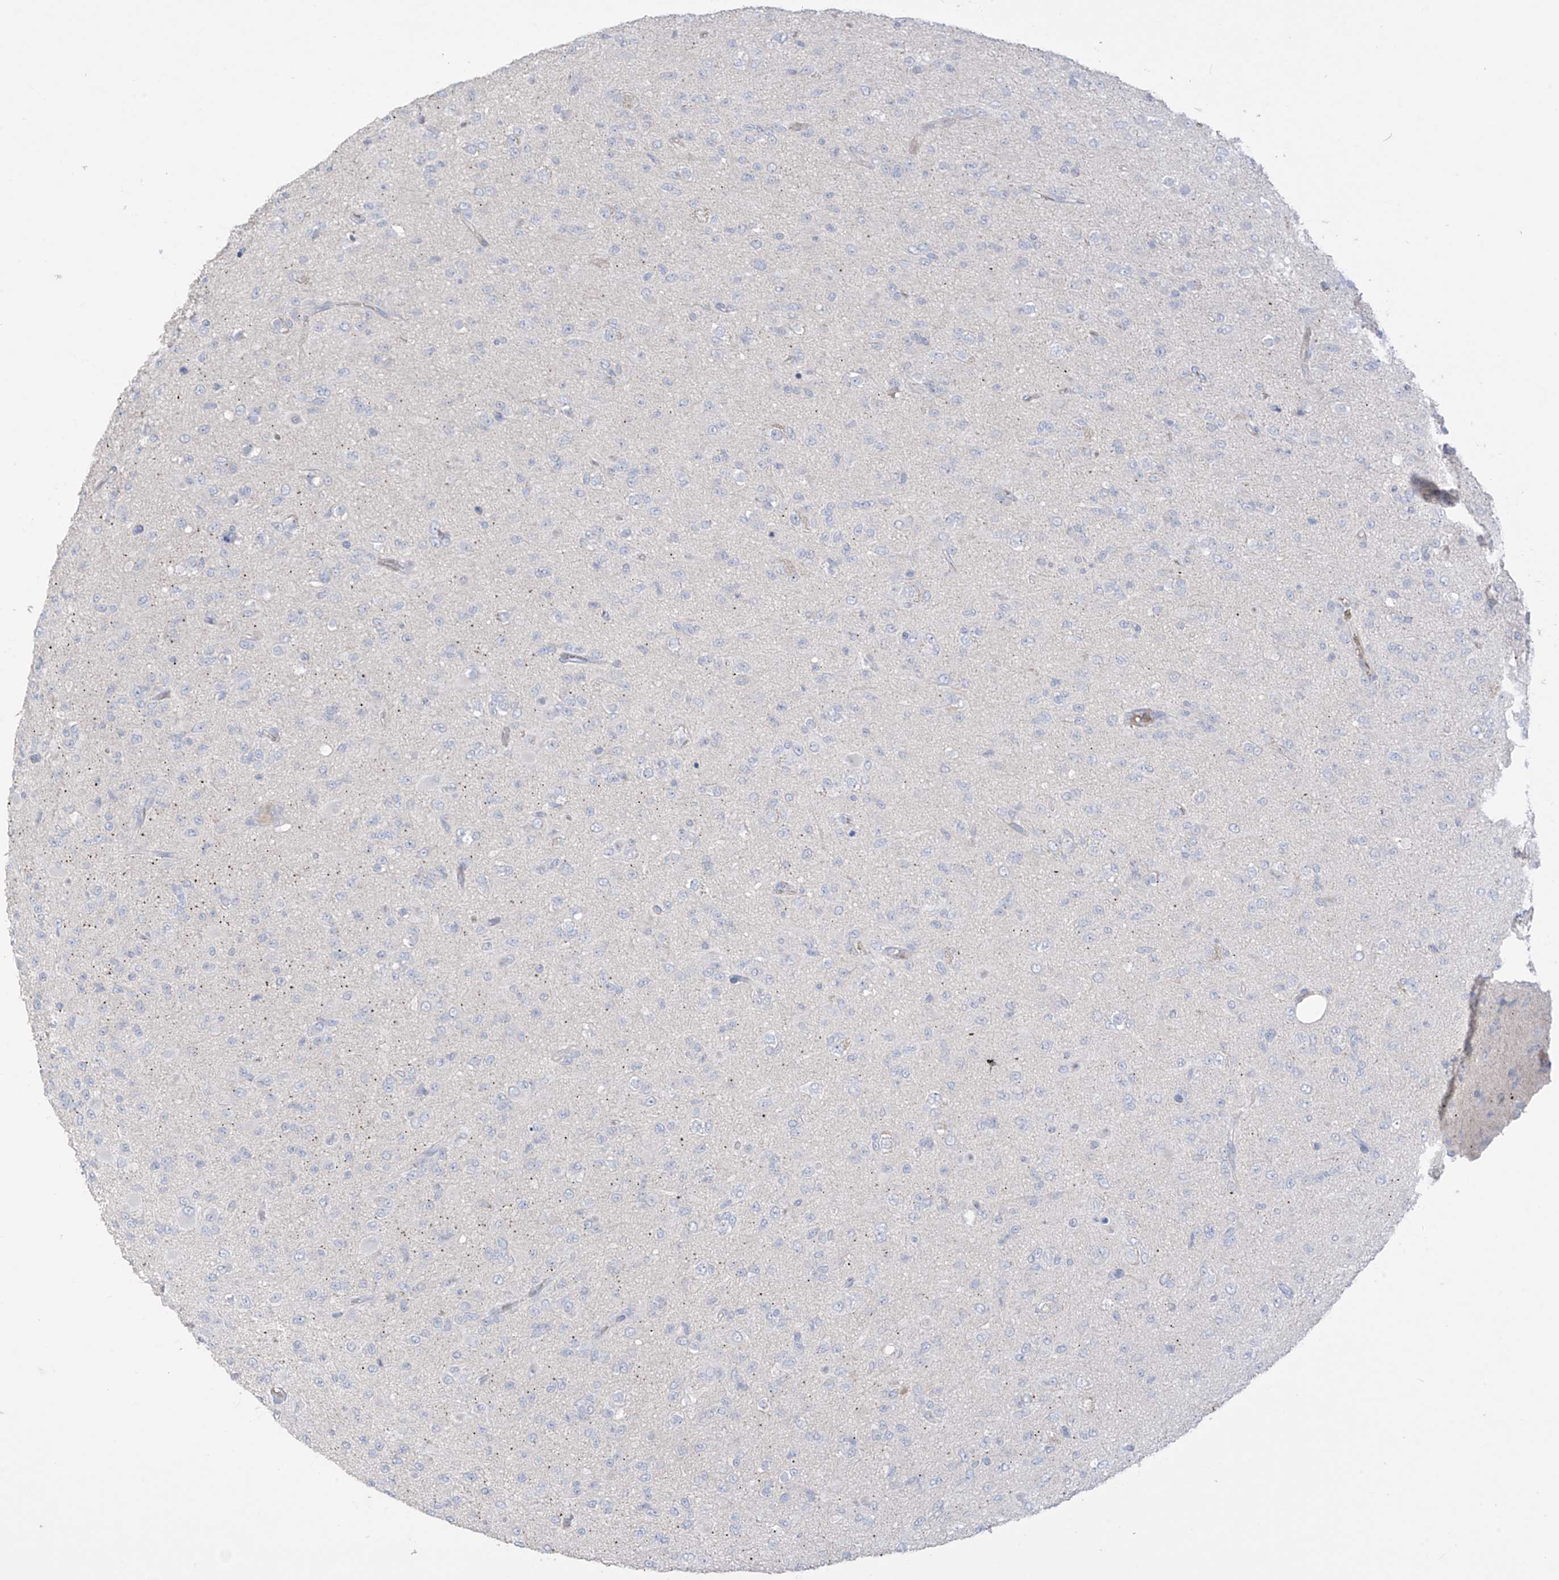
{"staining": {"intensity": "negative", "quantity": "none", "location": "none"}, "tissue": "glioma", "cell_type": "Tumor cells", "image_type": "cancer", "snomed": [{"axis": "morphology", "description": "Glioma, malignant, Low grade"}, {"axis": "topography", "description": "Brain"}], "caption": "A photomicrograph of glioma stained for a protein displays no brown staining in tumor cells. (Stains: DAB (3,3'-diaminobenzidine) IHC with hematoxylin counter stain, Microscopy: brightfield microscopy at high magnification).", "gene": "ASPRV1", "patient": {"sex": "male", "age": 65}}